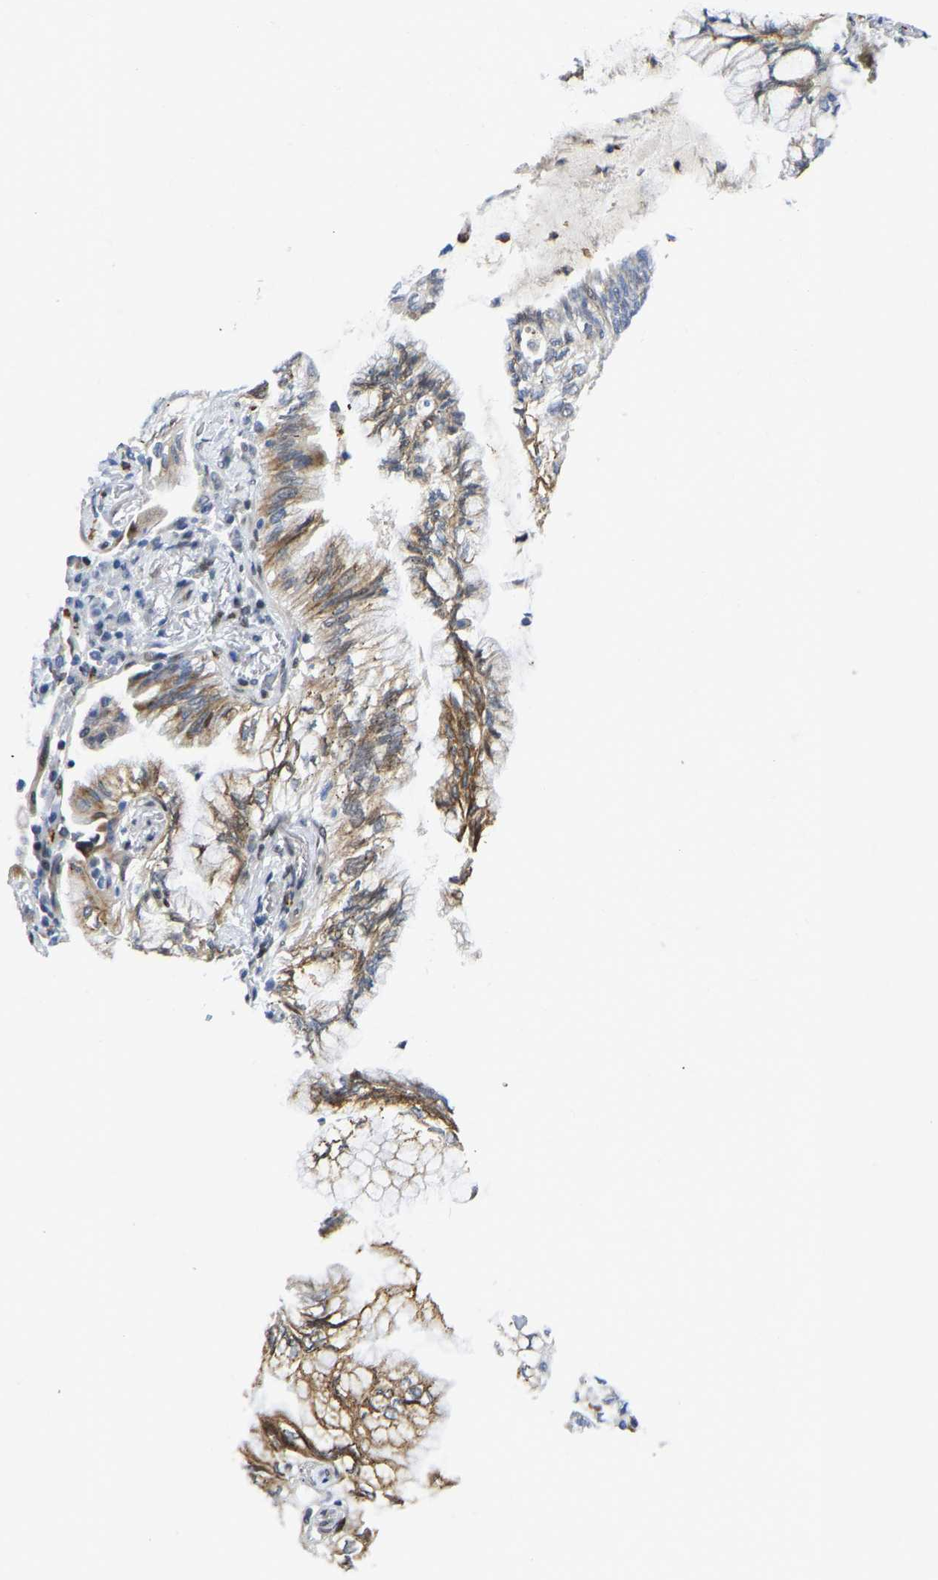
{"staining": {"intensity": "moderate", "quantity": ">75%", "location": "cytoplasmic/membranous"}, "tissue": "lung cancer", "cell_type": "Tumor cells", "image_type": "cancer", "snomed": [{"axis": "morphology", "description": "Adenocarcinoma, NOS"}, {"axis": "topography", "description": "Lung"}], "caption": "Immunohistochemical staining of lung adenocarcinoma demonstrates medium levels of moderate cytoplasmic/membranous protein staining in about >75% of tumor cells.", "gene": "HDAC5", "patient": {"sex": "female", "age": 70}}